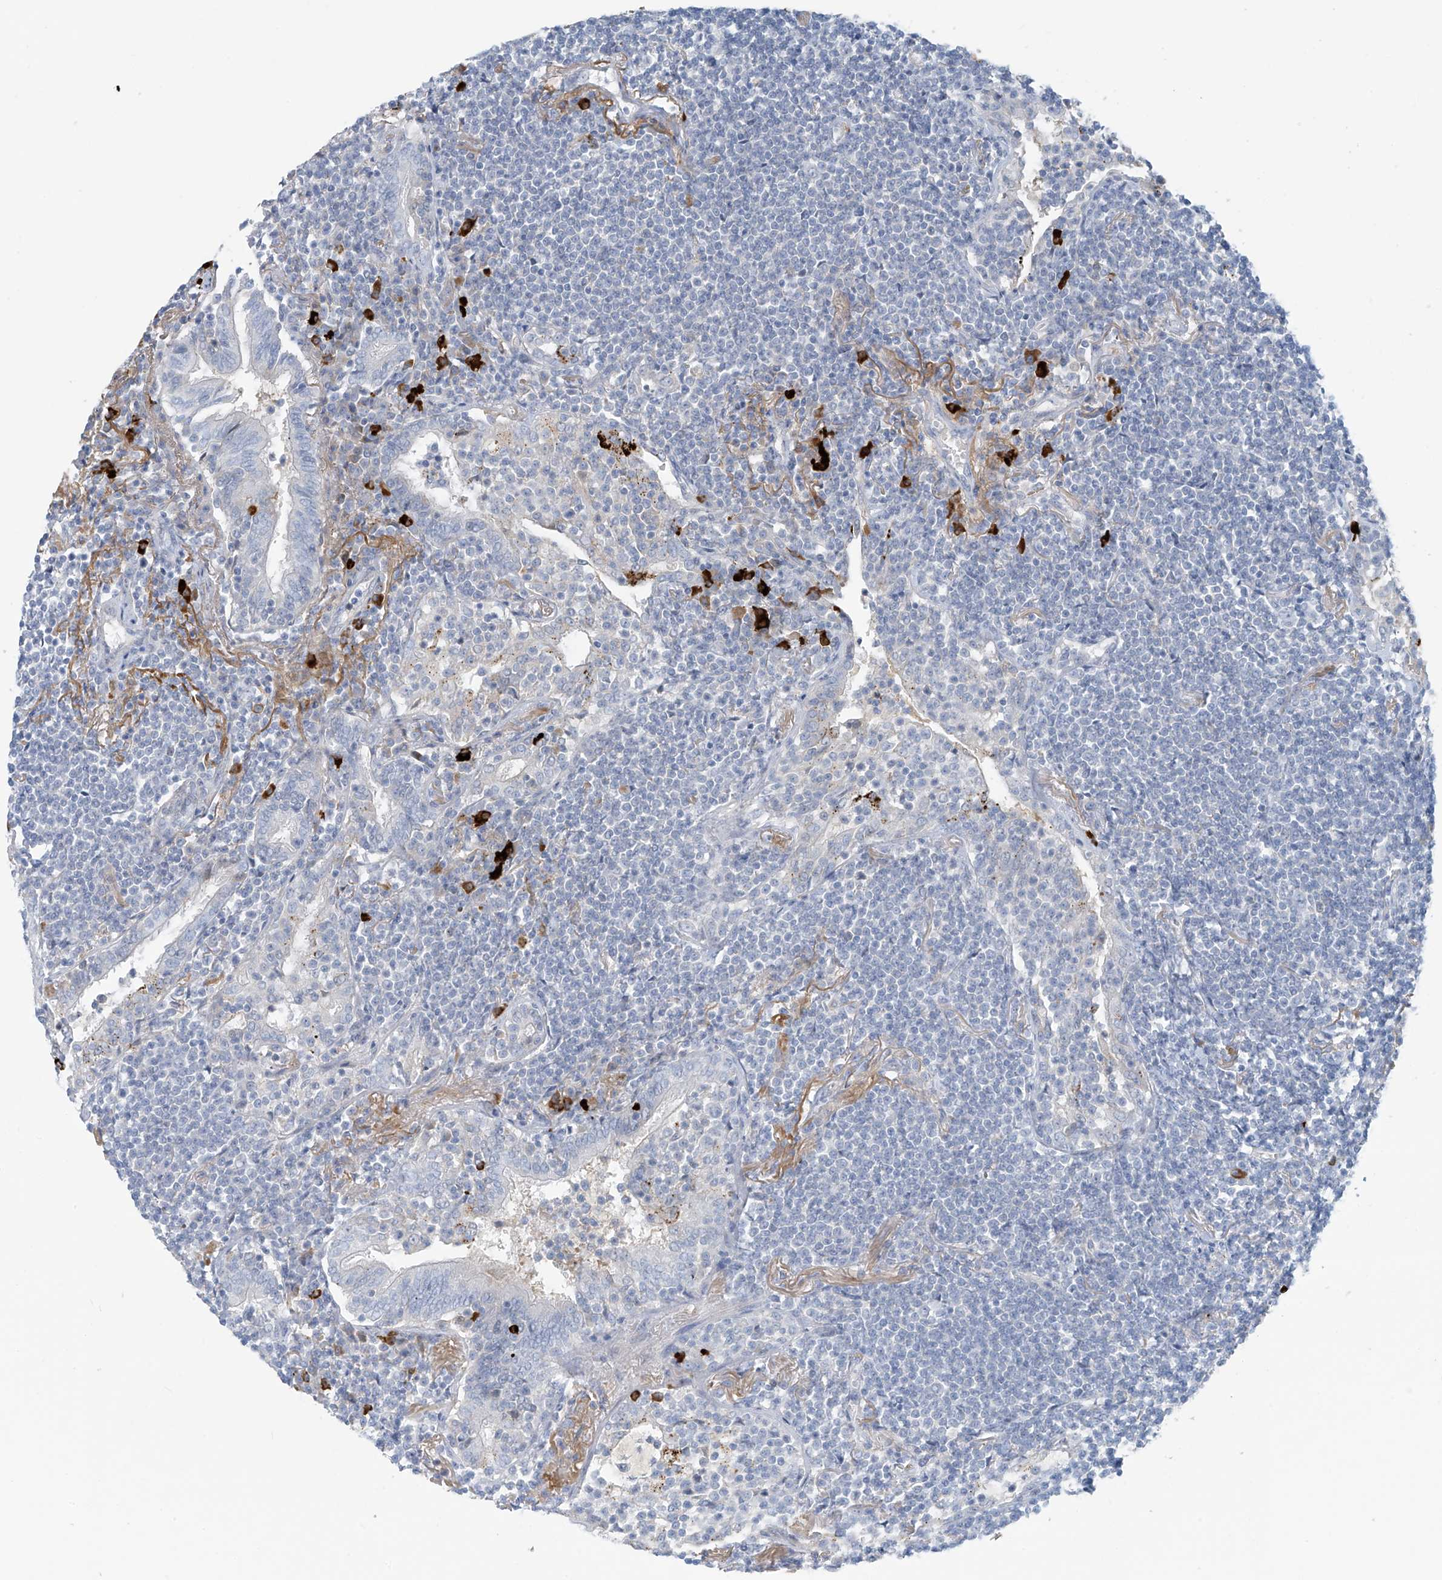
{"staining": {"intensity": "negative", "quantity": "none", "location": "none"}, "tissue": "lymphoma", "cell_type": "Tumor cells", "image_type": "cancer", "snomed": [{"axis": "morphology", "description": "Malignant lymphoma, non-Hodgkin's type, Low grade"}, {"axis": "topography", "description": "Lung"}], "caption": "The photomicrograph shows no staining of tumor cells in lymphoma.", "gene": "ZNF793", "patient": {"sex": "female", "age": 71}}